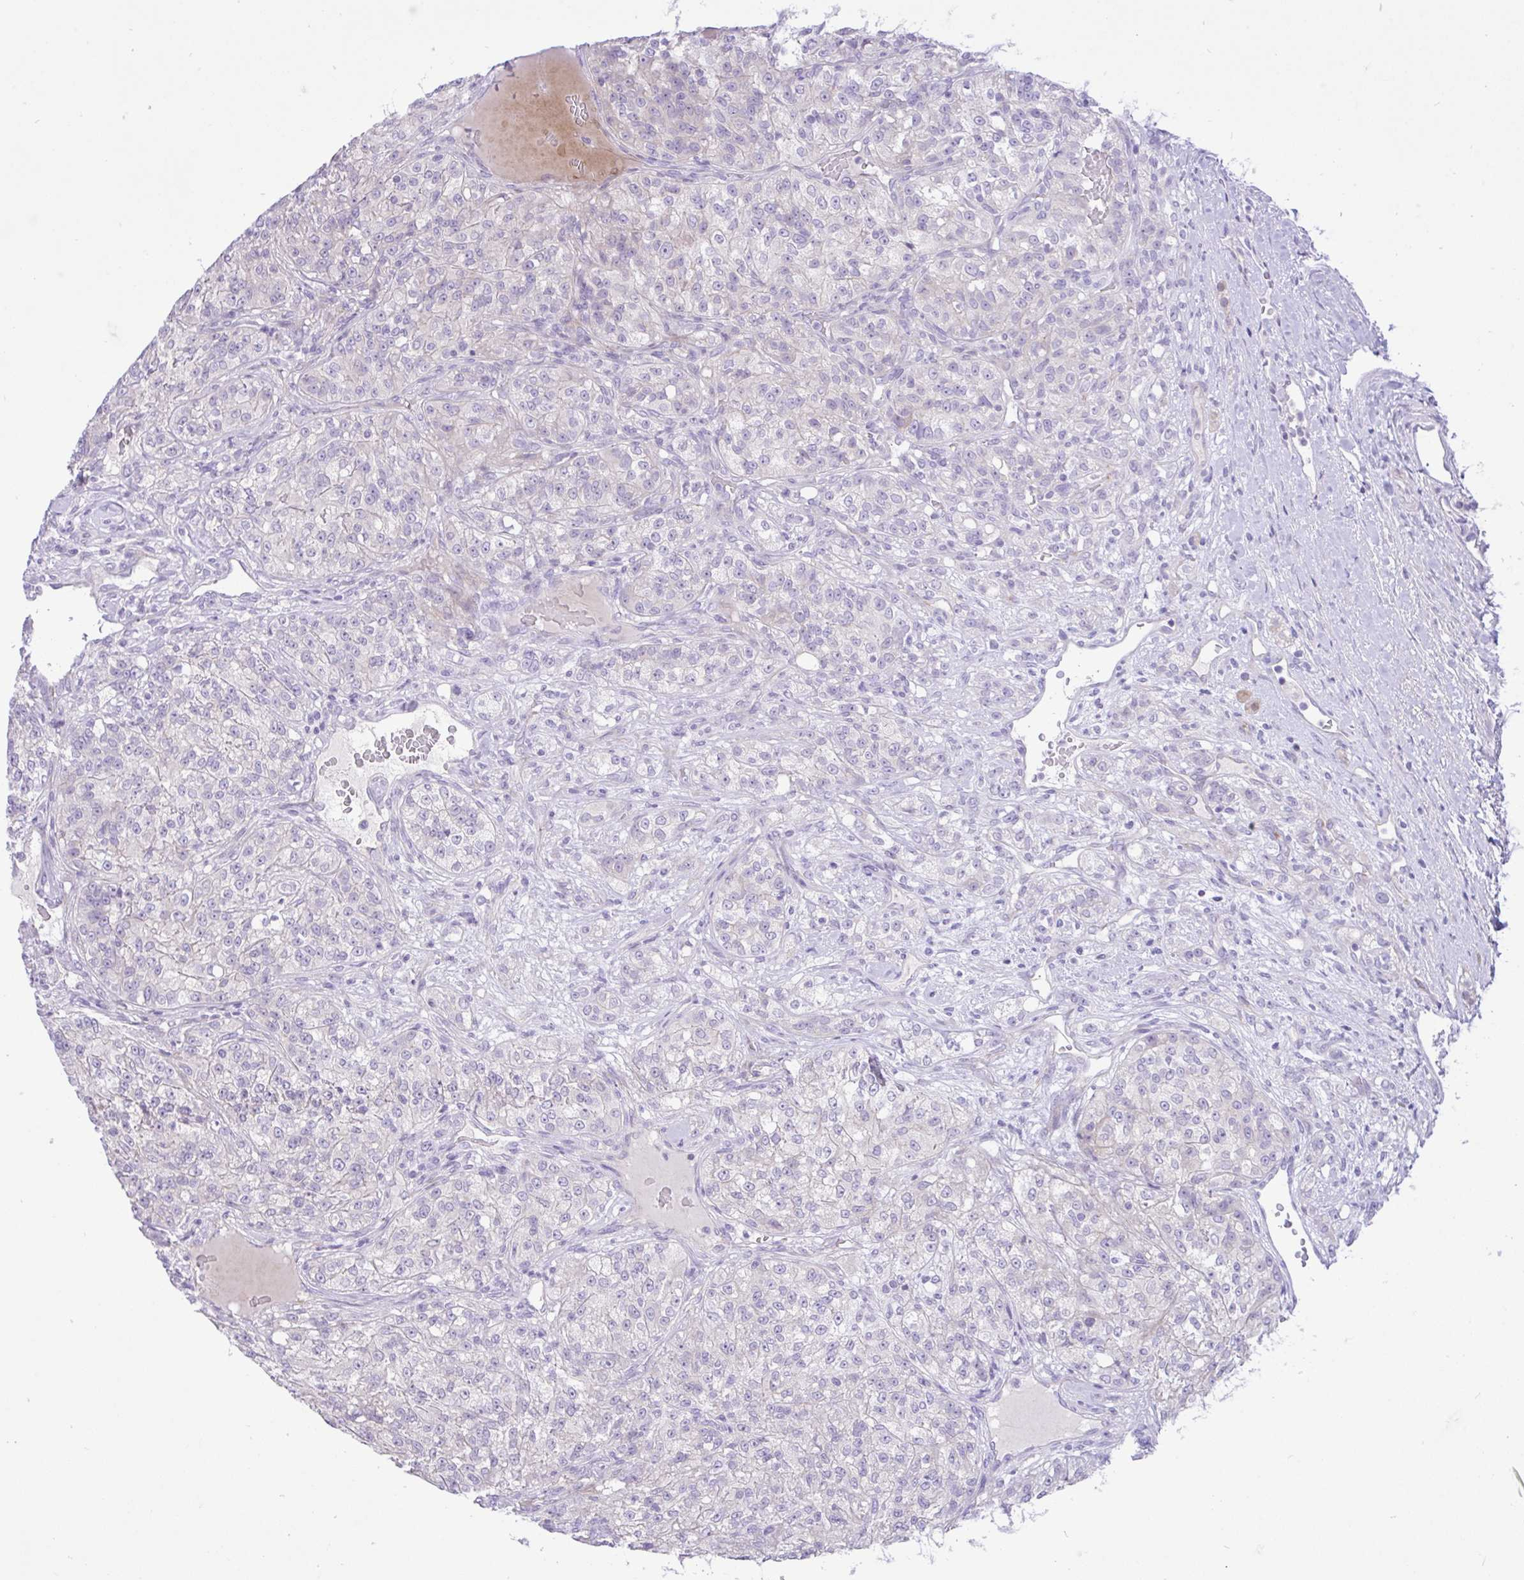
{"staining": {"intensity": "negative", "quantity": "none", "location": "none"}, "tissue": "renal cancer", "cell_type": "Tumor cells", "image_type": "cancer", "snomed": [{"axis": "morphology", "description": "Adenocarcinoma, NOS"}, {"axis": "topography", "description": "Kidney"}], "caption": "A micrograph of human adenocarcinoma (renal) is negative for staining in tumor cells.", "gene": "ZNF101", "patient": {"sex": "female", "age": 63}}